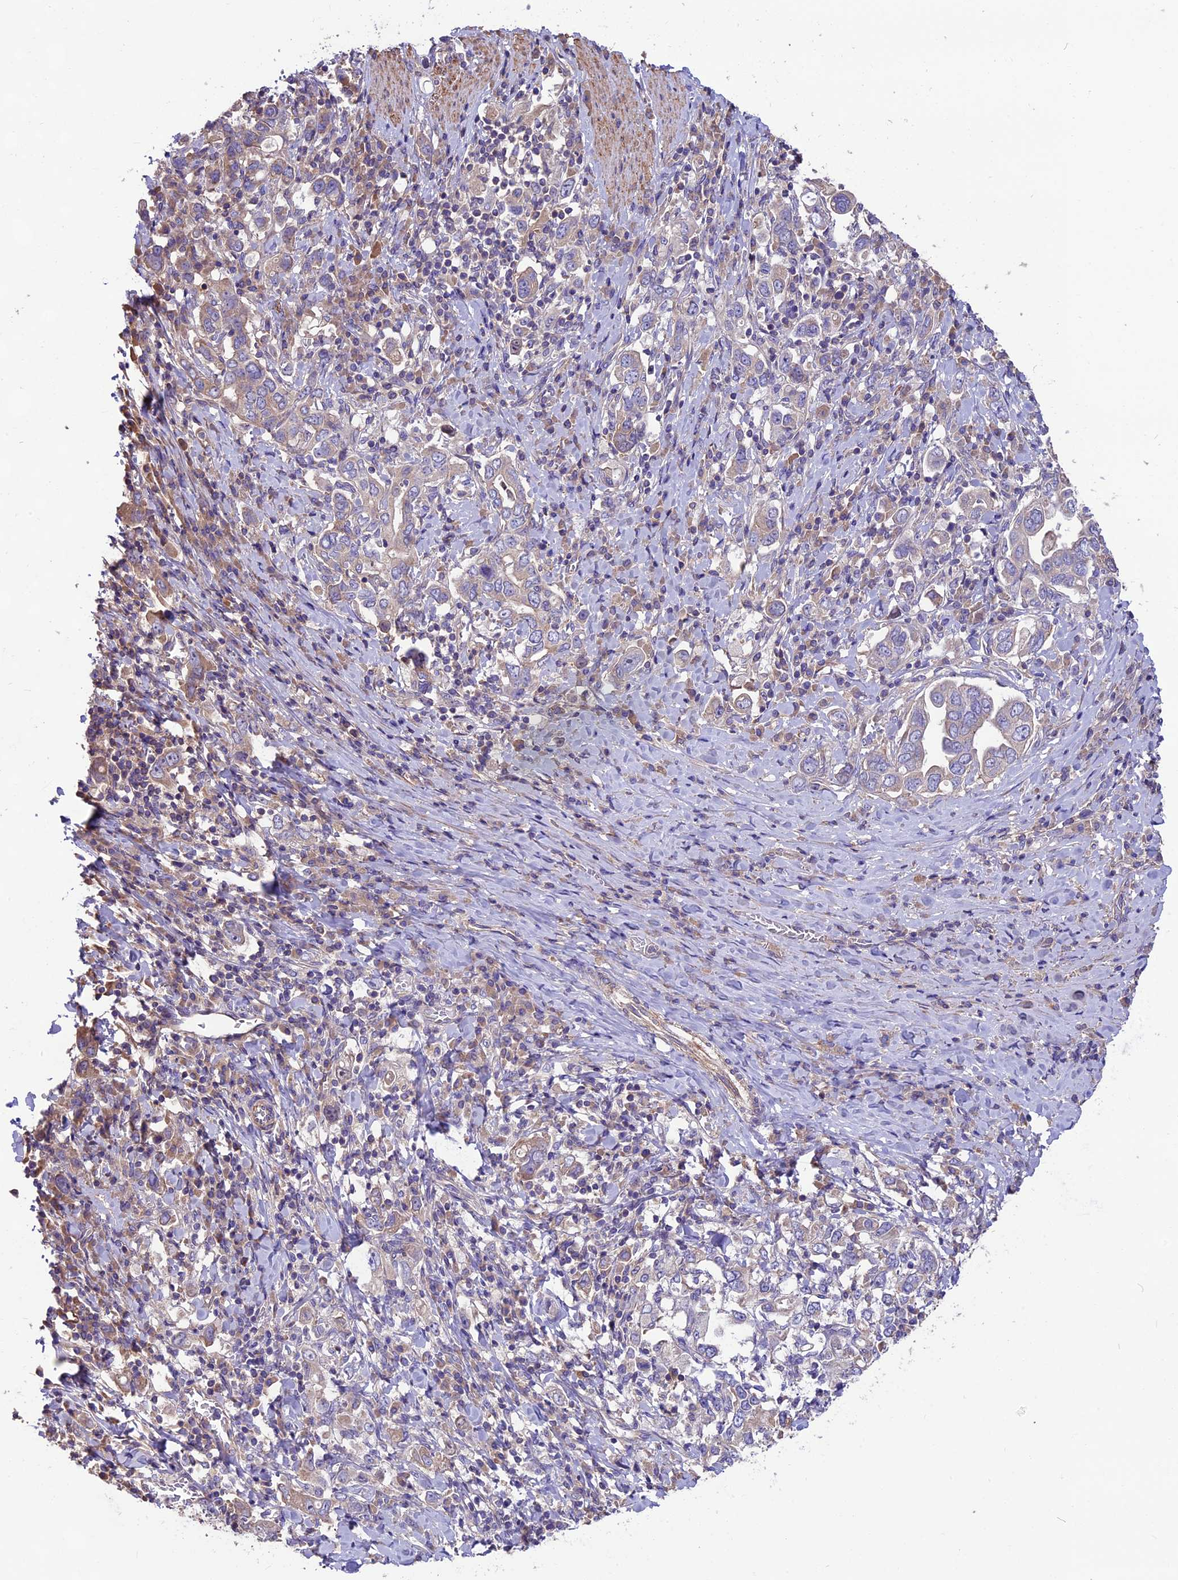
{"staining": {"intensity": "weak", "quantity": "25%-75%", "location": "cytoplasmic/membranous"}, "tissue": "stomach cancer", "cell_type": "Tumor cells", "image_type": "cancer", "snomed": [{"axis": "morphology", "description": "Adenocarcinoma, NOS"}, {"axis": "topography", "description": "Stomach, upper"}, {"axis": "topography", "description": "Stomach"}], "caption": "Immunohistochemistry (DAB) staining of human adenocarcinoma (stomach) exhibits weak cytoplasmic/membranous protein staining in about 25%-75% of tumor cells.", "gene": "ANO3", "patient": {"sex": "male", "age": 62}}